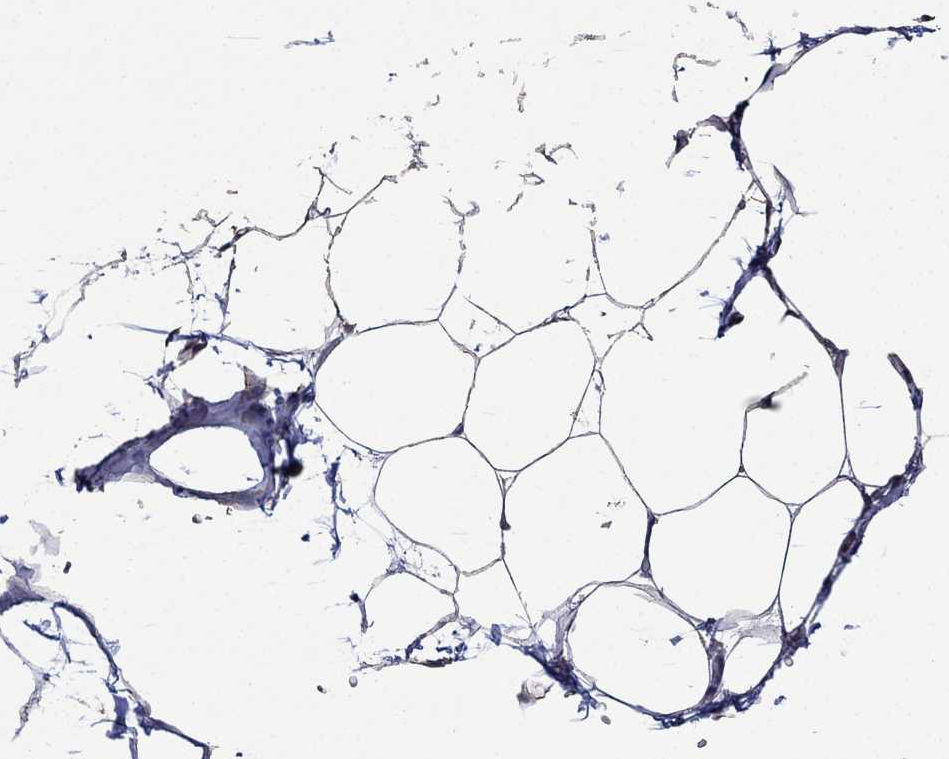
{"staining": {"intensity": "negative", "quantity": "none", "location": "none"}, "tissue": "adipose tissue", "cell_type": "Adipocytes", "image_type": "normal", "snomed": [{"axis": "morphology", "description": "Normal tissue, NOS"}, {"axis": "topography", "description": "Adipose tissue"}], "caption": "A photomicrograph of adipose tissue stained for a protein displays no brown staining in adipocytes. (IHC, brightfield microscopy, high magnification).", "gene": "DDX3Y", "patient": {"sex": "male", "age": 57}}